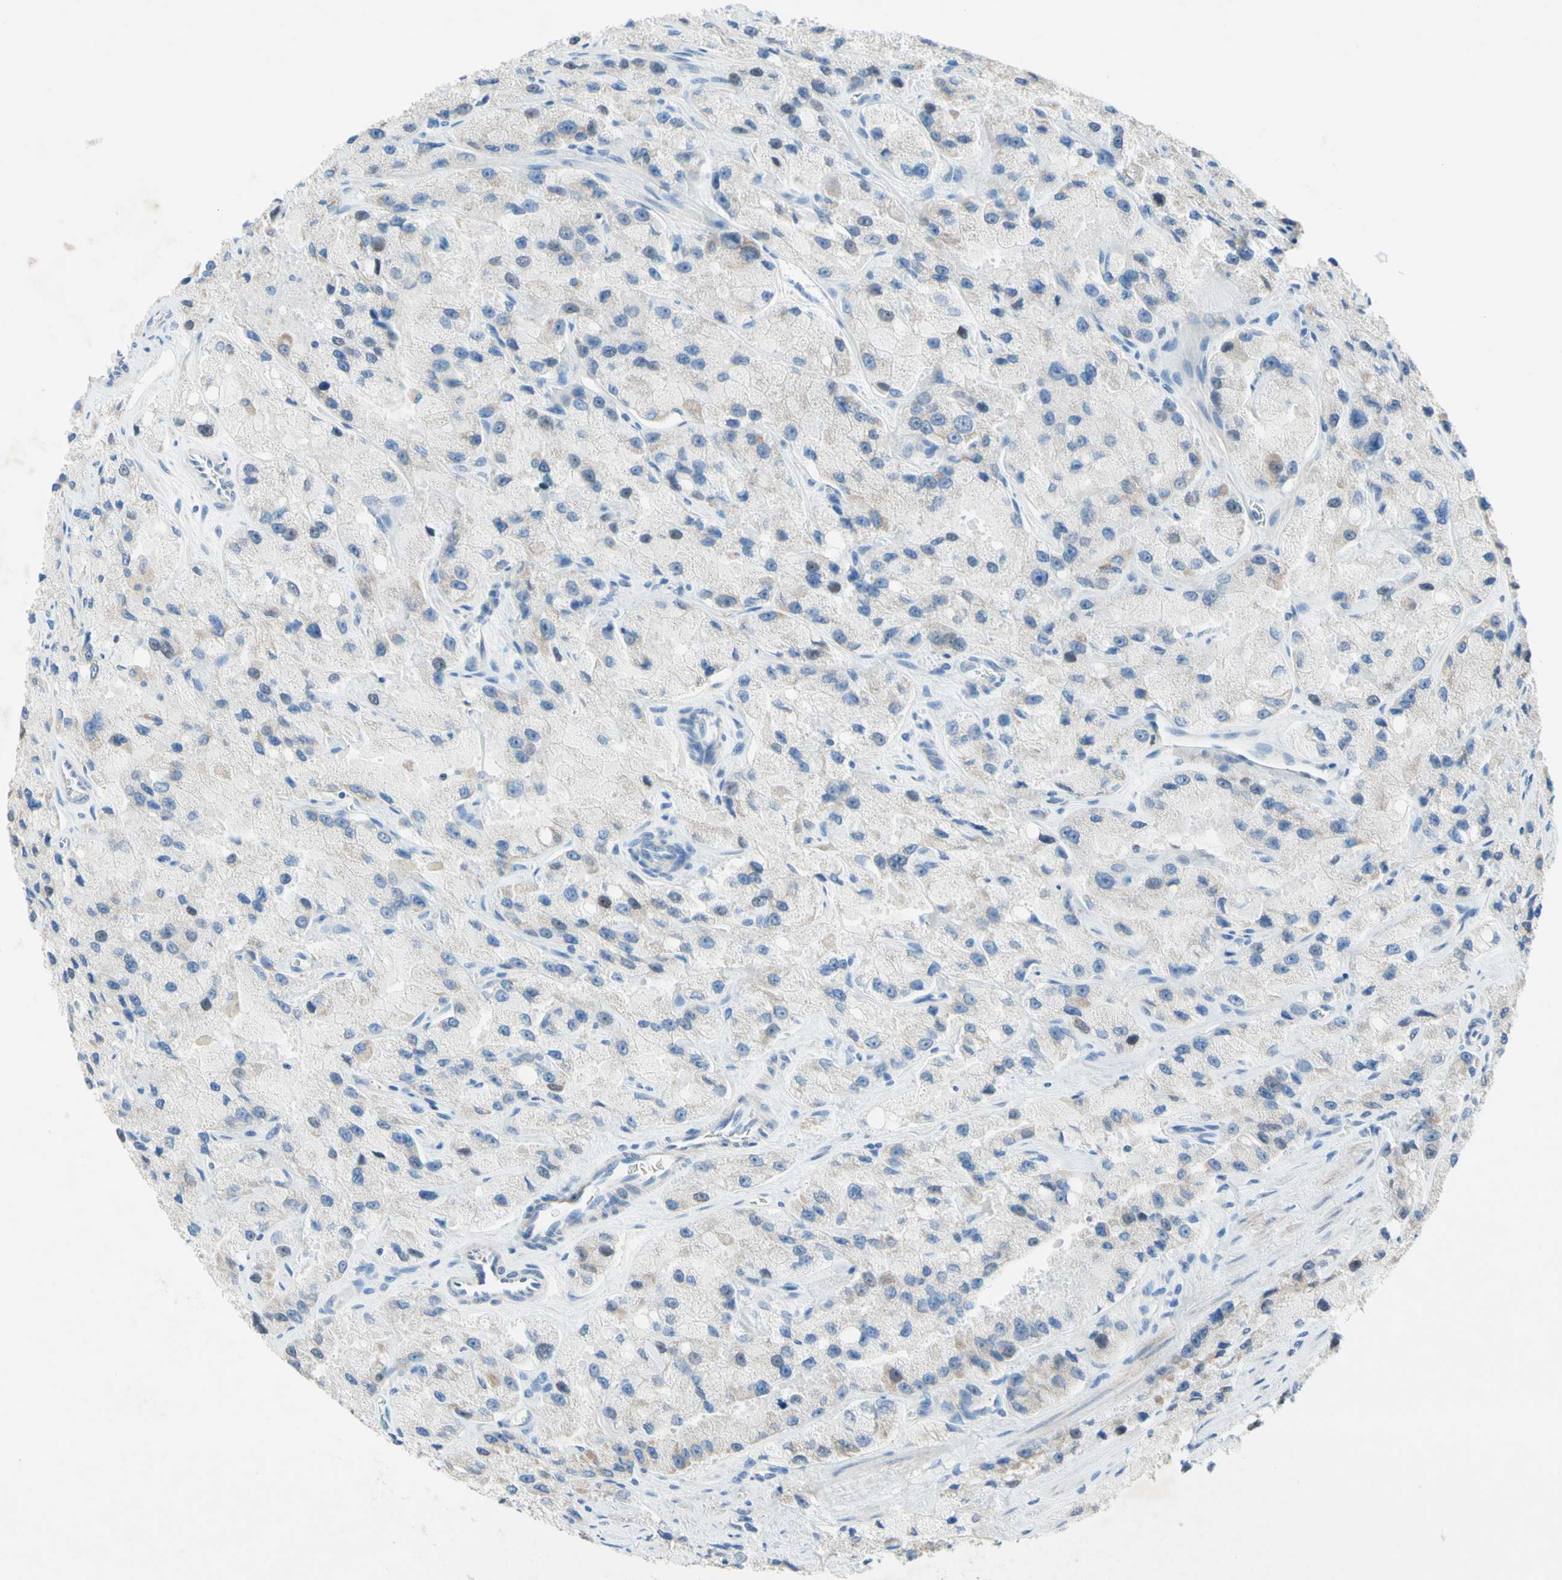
{"staining": {"intensity": "negative", "quantity": "none", "location": "none"}, "tissue": "prostate cancer", "cell_type": "Tumor cells", "image_type": "cancer", "snomed": [{"axis": "morphology", "description": "Adenocarcinoma, High grade"}, {"axis": "topography", "description": "Prostate"}], "caption": "Immunohistochemical staining of prostate cancer (adenocarcinoma (high-grade)) shows no significant positivity in tumor cells.", "gene": "MFF", "patient": {"sex": "male", "age": 58}}